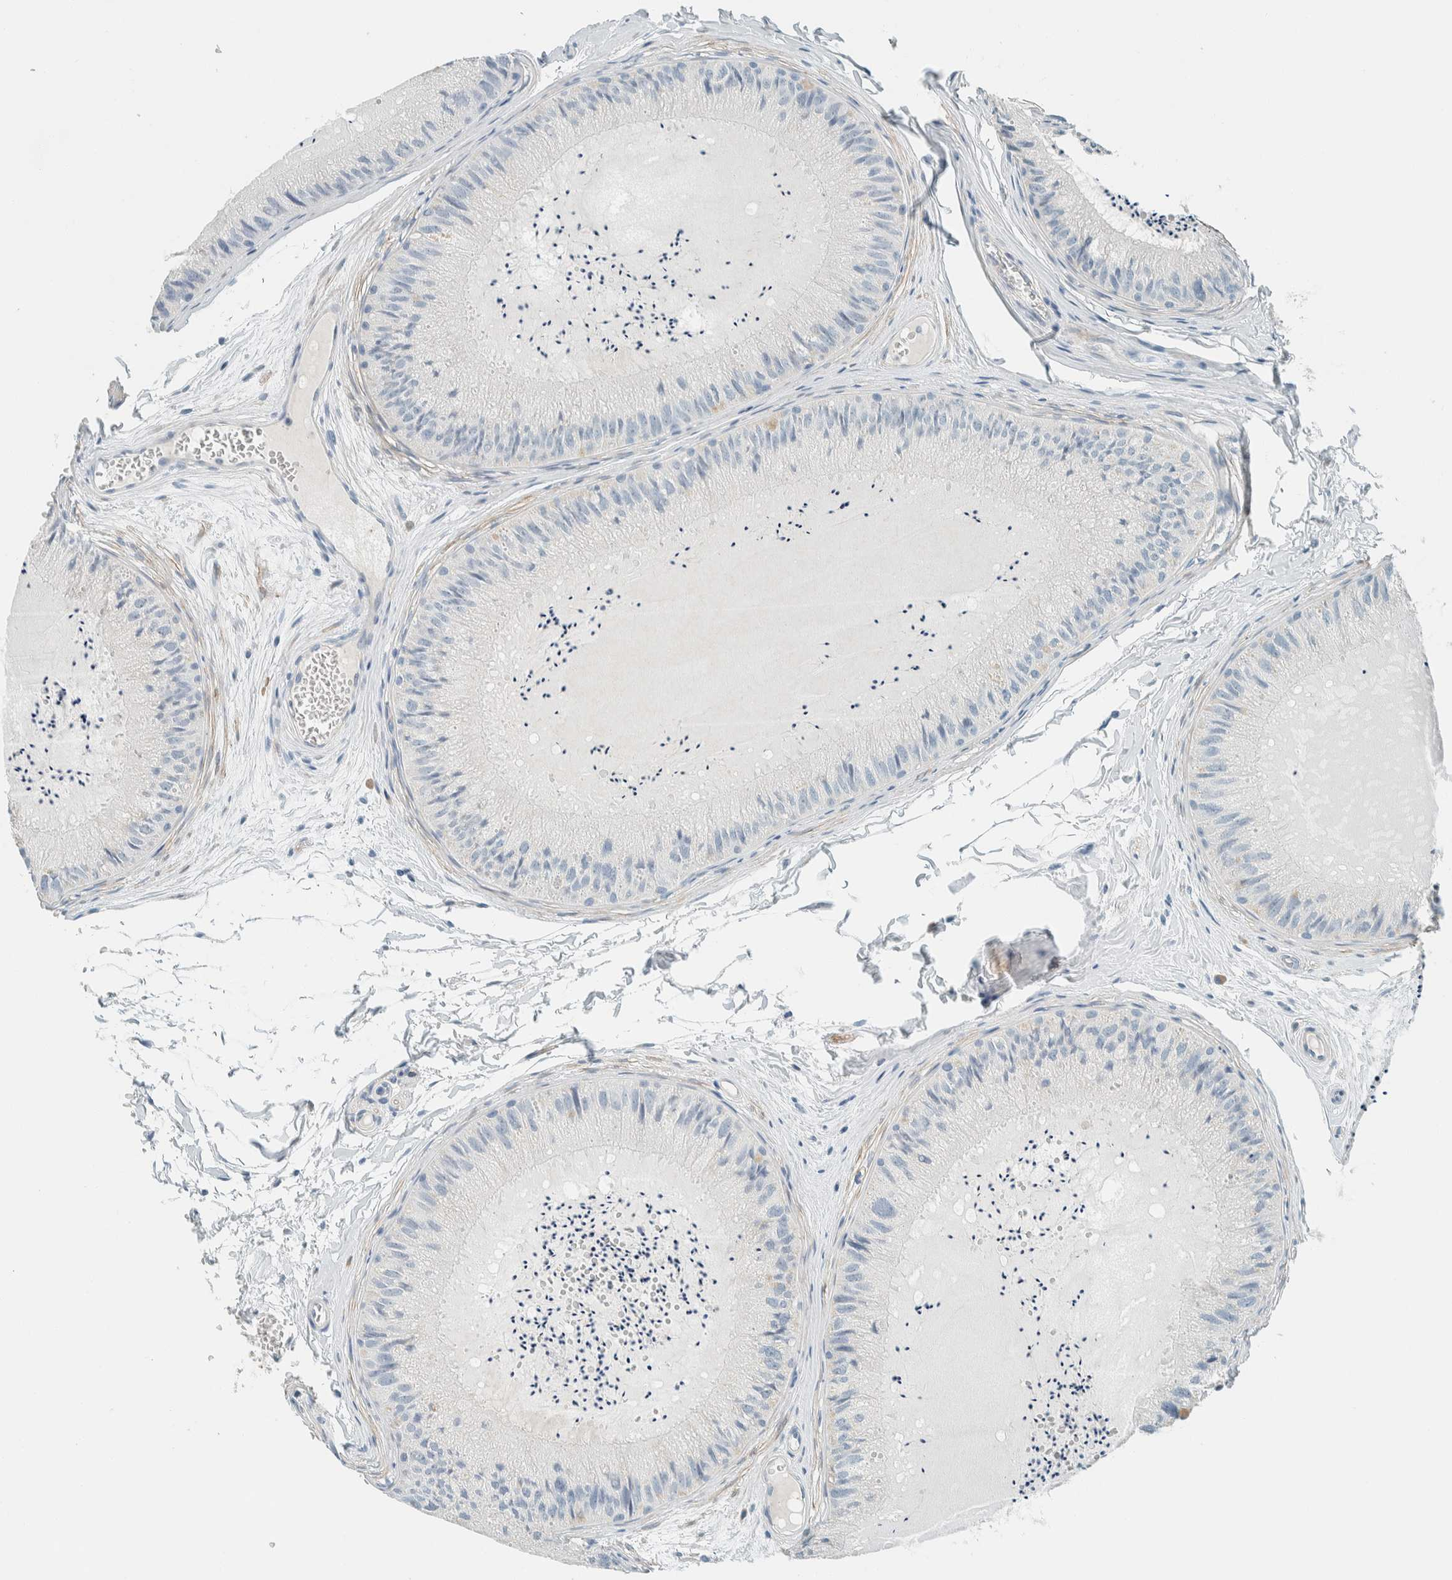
{"staining": {"intensity": "weak", "quantity": "<25%", "location": "cytoplasmic/membranous"}, "tissue": "epididymis", "cell_type": "Glandular cells", "image_type": "normal", "snomed": [{"axis": "morphology", "description": "Normal tissue, NOS"}, {"axis": "topography", "description": "Epididymis"}], "caption": "Immunohistochemical staining of unremarkable human epididymis displays no significant positivity in glandular cells. The staining was performed using DAB (3,3'-diaminobenzidine) to visualize the protein expression in brown, while the nuclei were stained in blue with hematoxylin (Magnification: 20x).", "gene": "SLFN12", "patient": {"sex": "male", "age": 31}}